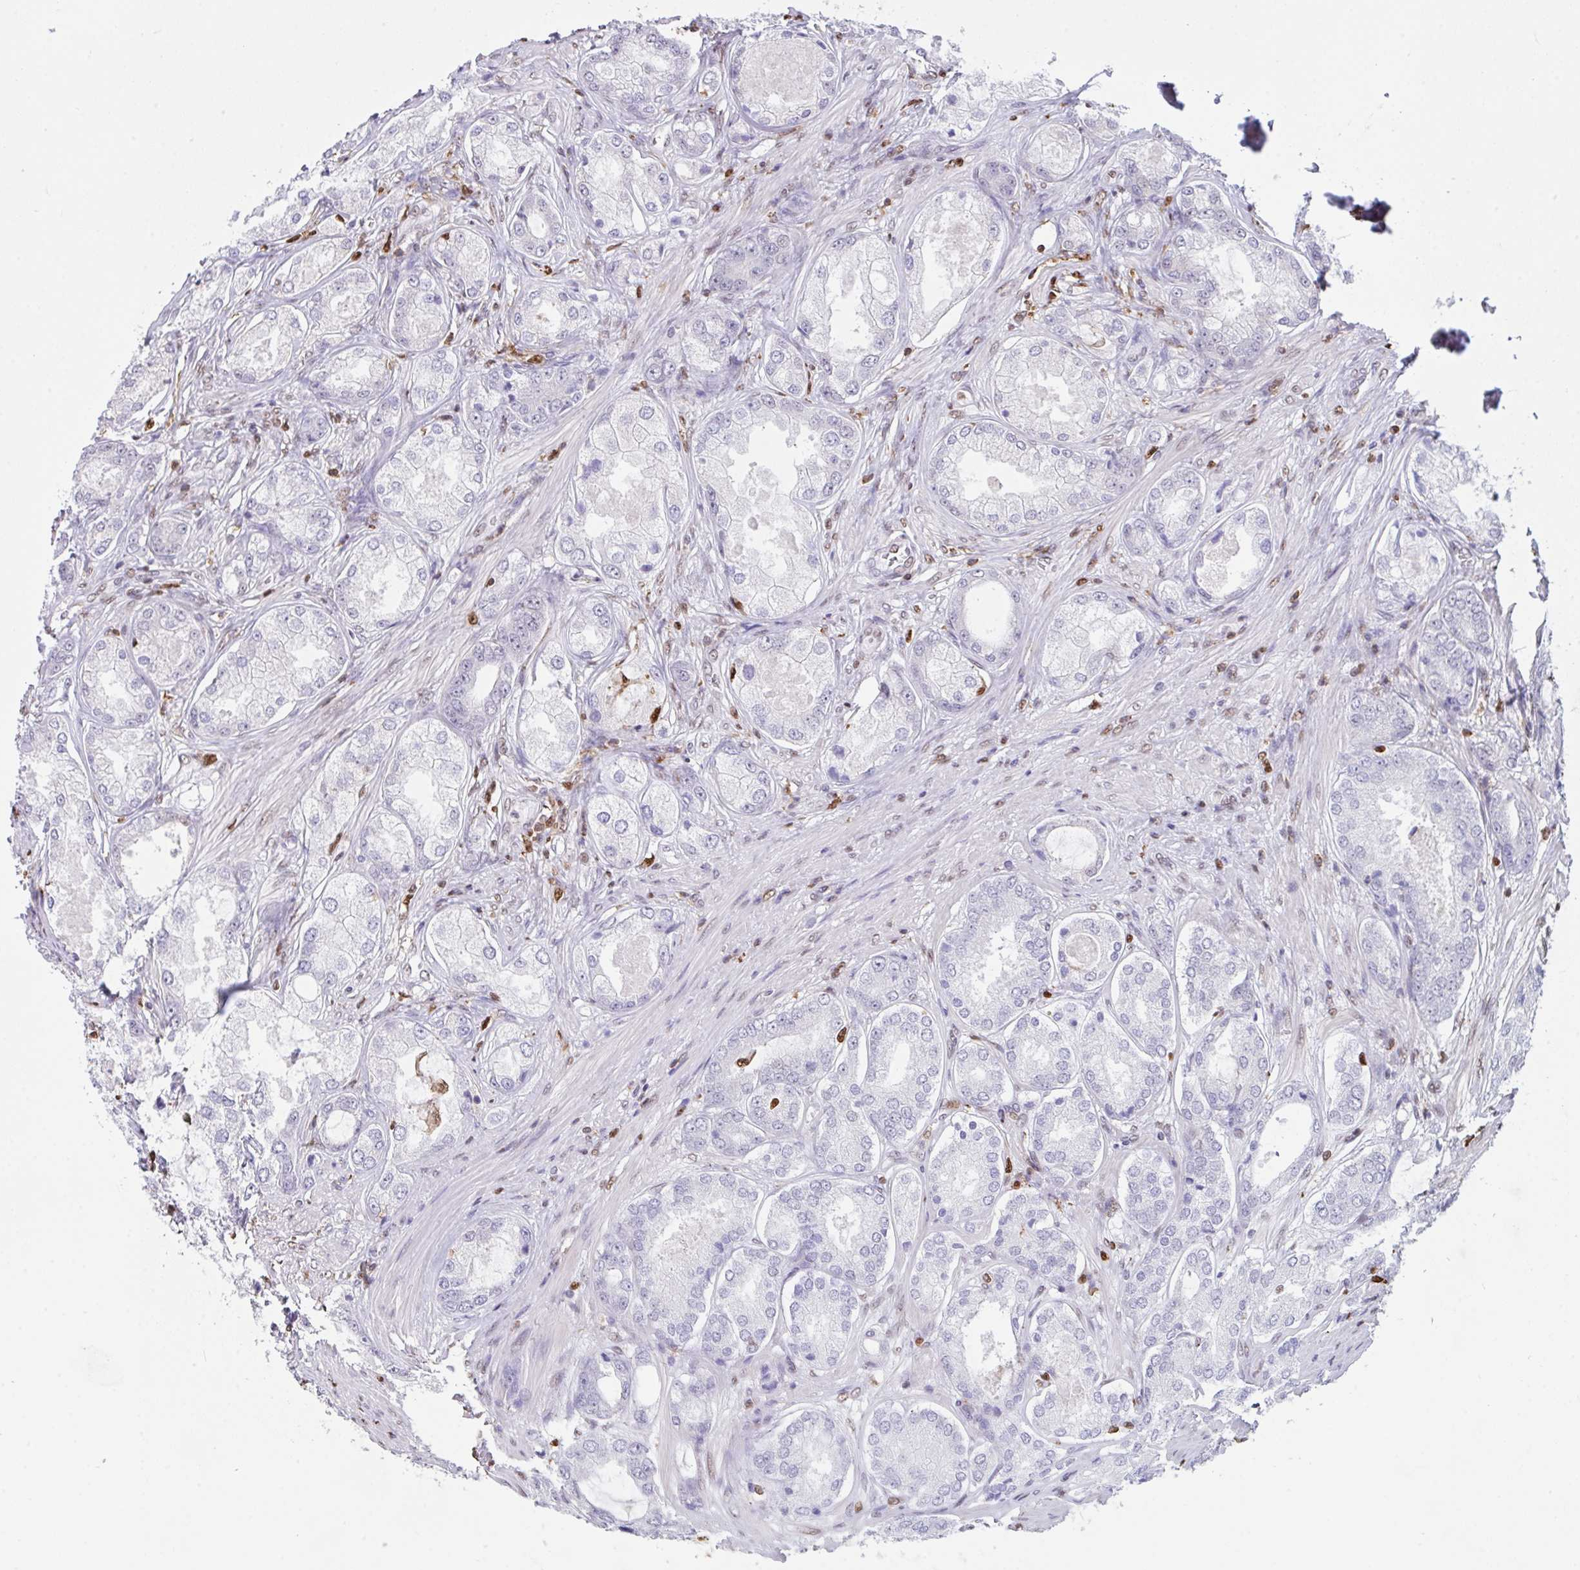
{"staining": {"intensity": "negative", "quantity": "none", "location": "none"}, "tissue": "prostate cancer", "cell_type": "Tumor cells", "image_type": "cancer", "snomed": [{"axis": "morphology", "description": "Adenocarcinoma, Low grade"}, {"axis": "topography", "description": "Prostate"}], "caption": "Prostate cancer was stained to show a protein in brown. There is no significant staining in tumor cells.", "gene": "BTBD10", "patient": {"sex": "male", "age": 68}}